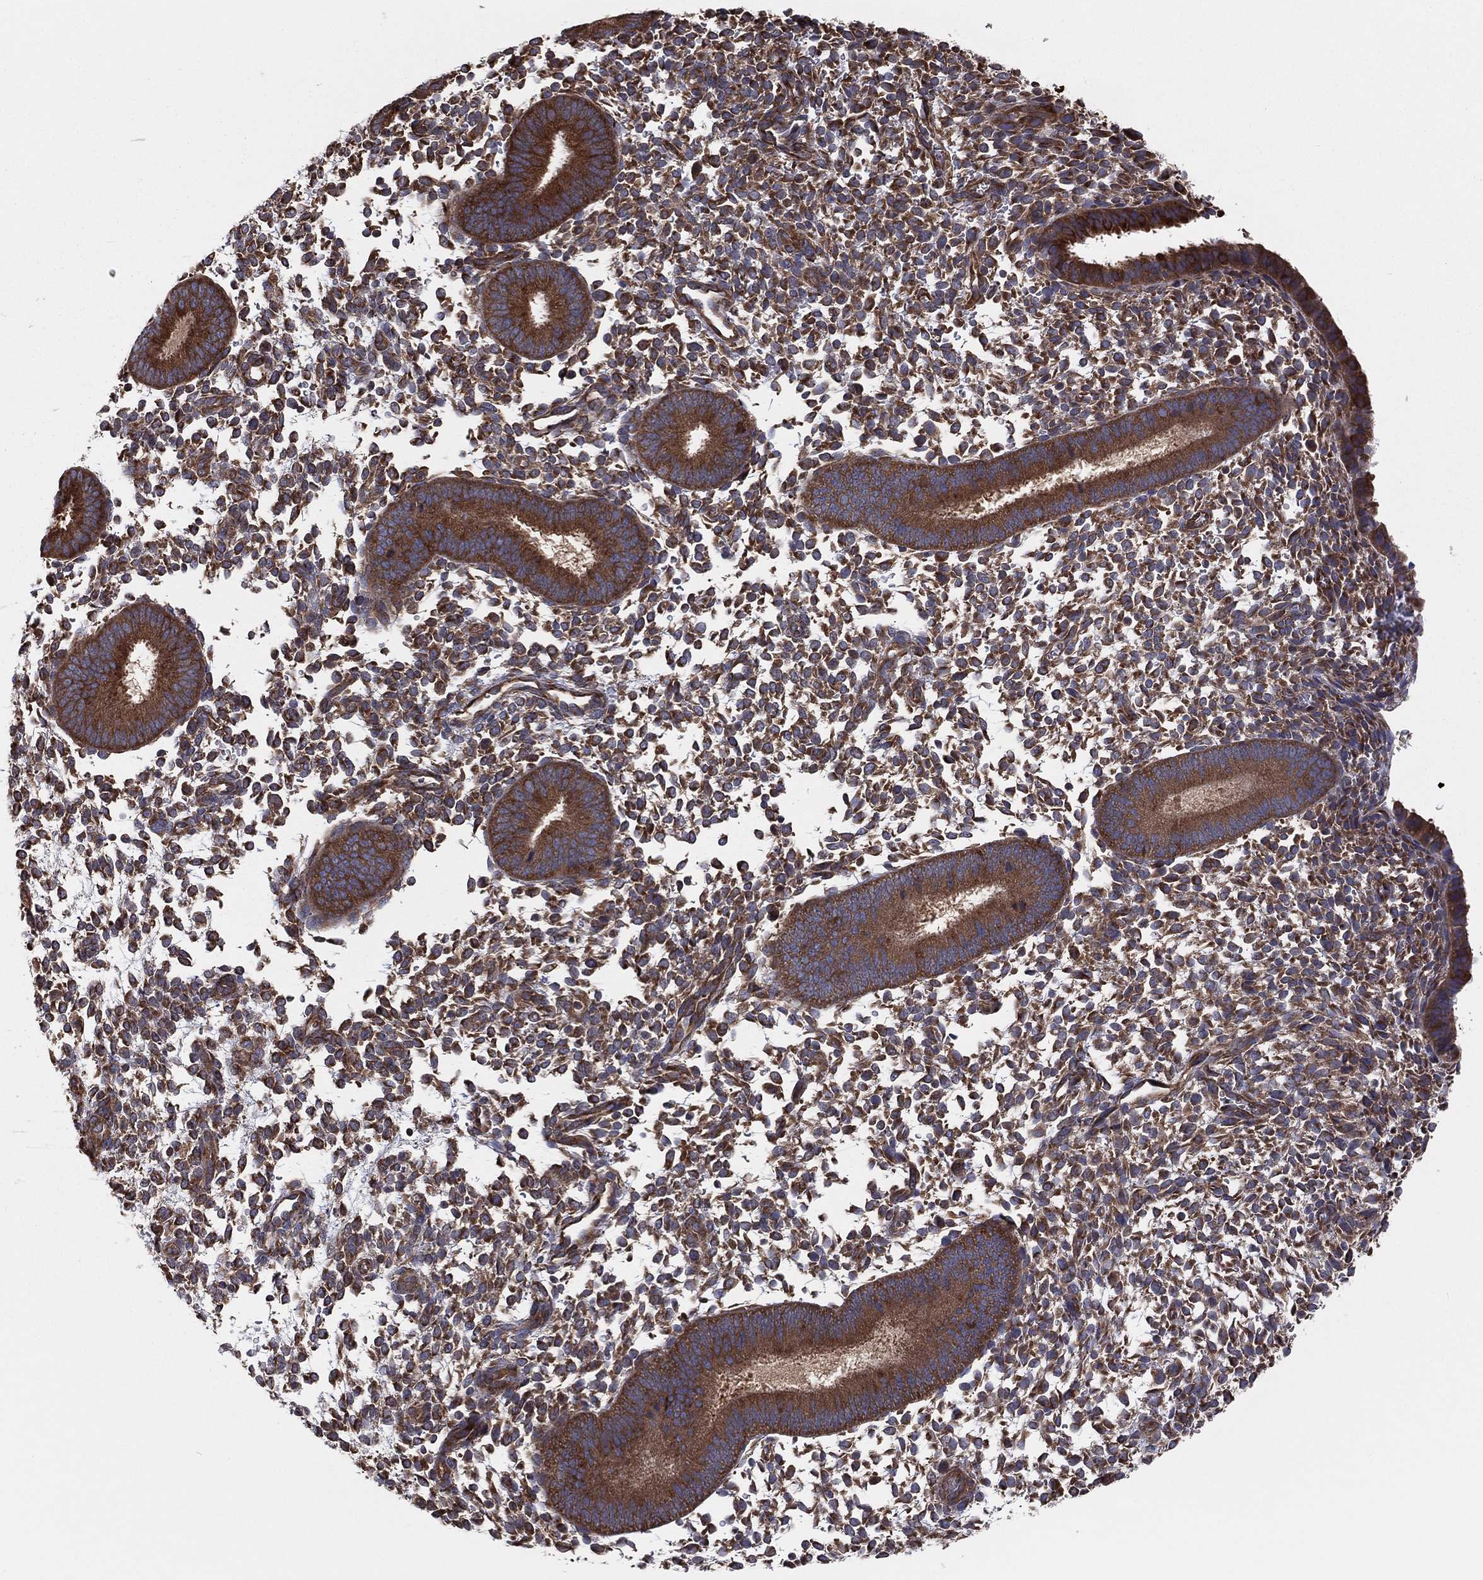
{"staining": {"intensity": "strong", "quantity": "<25%", "location": "cytoplasmic/membranous"}, "tissue": "endometrium", "cell_type": "Cells in endometrial stroma", "image_type": "normal", "snomed": [{"axis": "morphology", "description": "Normal tissue, NOS"}, {"axis": "topography", "description": "Endometrium"}], "caption": "Immunohistochemistry (DAB (3,3'-diaminobenzidine)) staining of normal human endometrium demonstrates strong cytoplasmic/membranous protein expression in approximately <25% of cells in endometrial stroma.", "gene": "EIF2B5", "patient": {"sex": "female", "age": 39}}